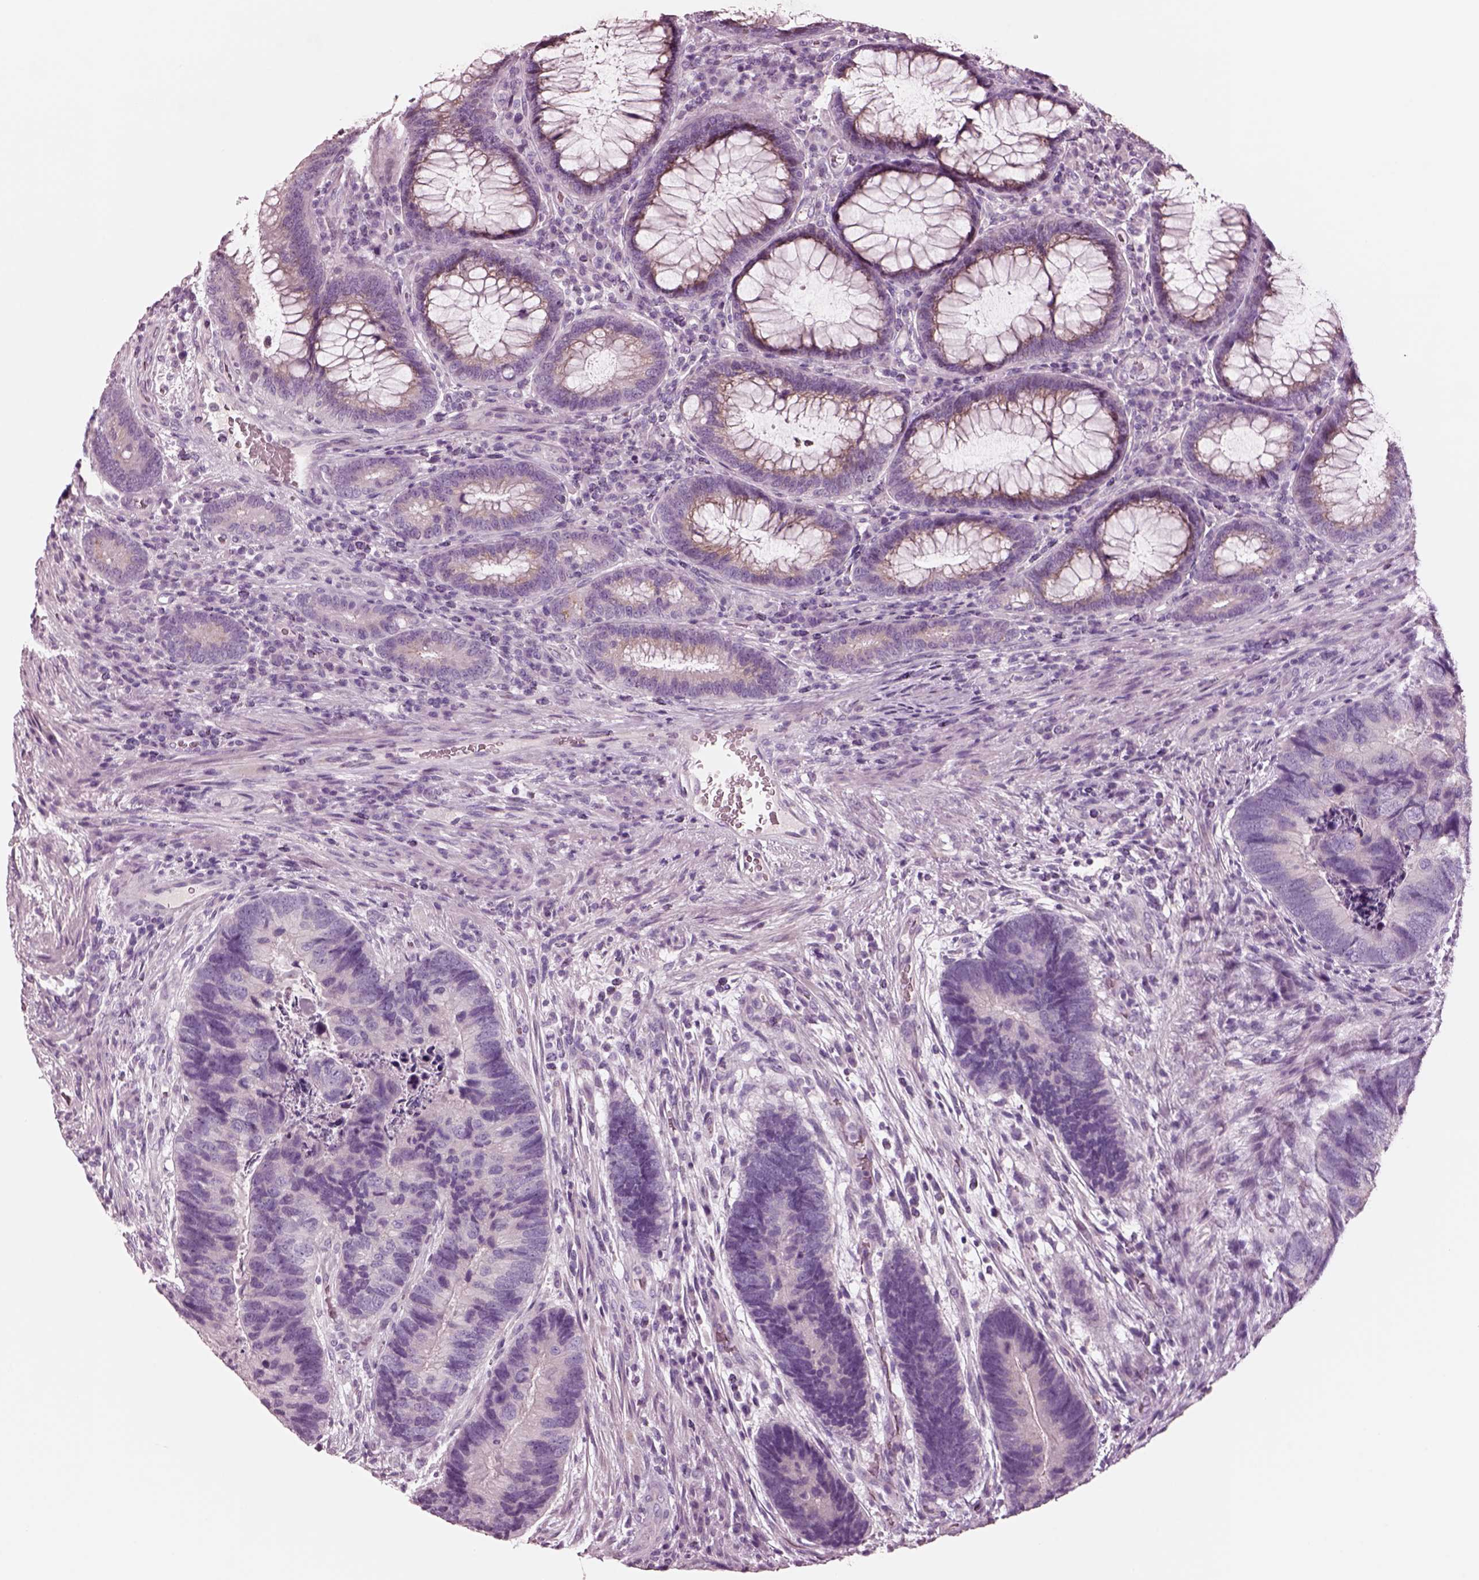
{"staining": {"intensity": "negative", "quantity": "none", "location": "none"}, "tissue": "colorectal cancer", "cell_type": "Tumor cells", "image_type": "cancer", "snomed": [{"axis": "morphology", "description": "Adenocarcinoma, NOS"}, {"axis": "topography", "description": "Colon"}], "caption": "Human colorectal adenocarcinoma stained for a protein using IHC demonstrates no staining in tumor cells.", "gene": "NMRK2", "patient": {"sex": "female", "age": 67}}